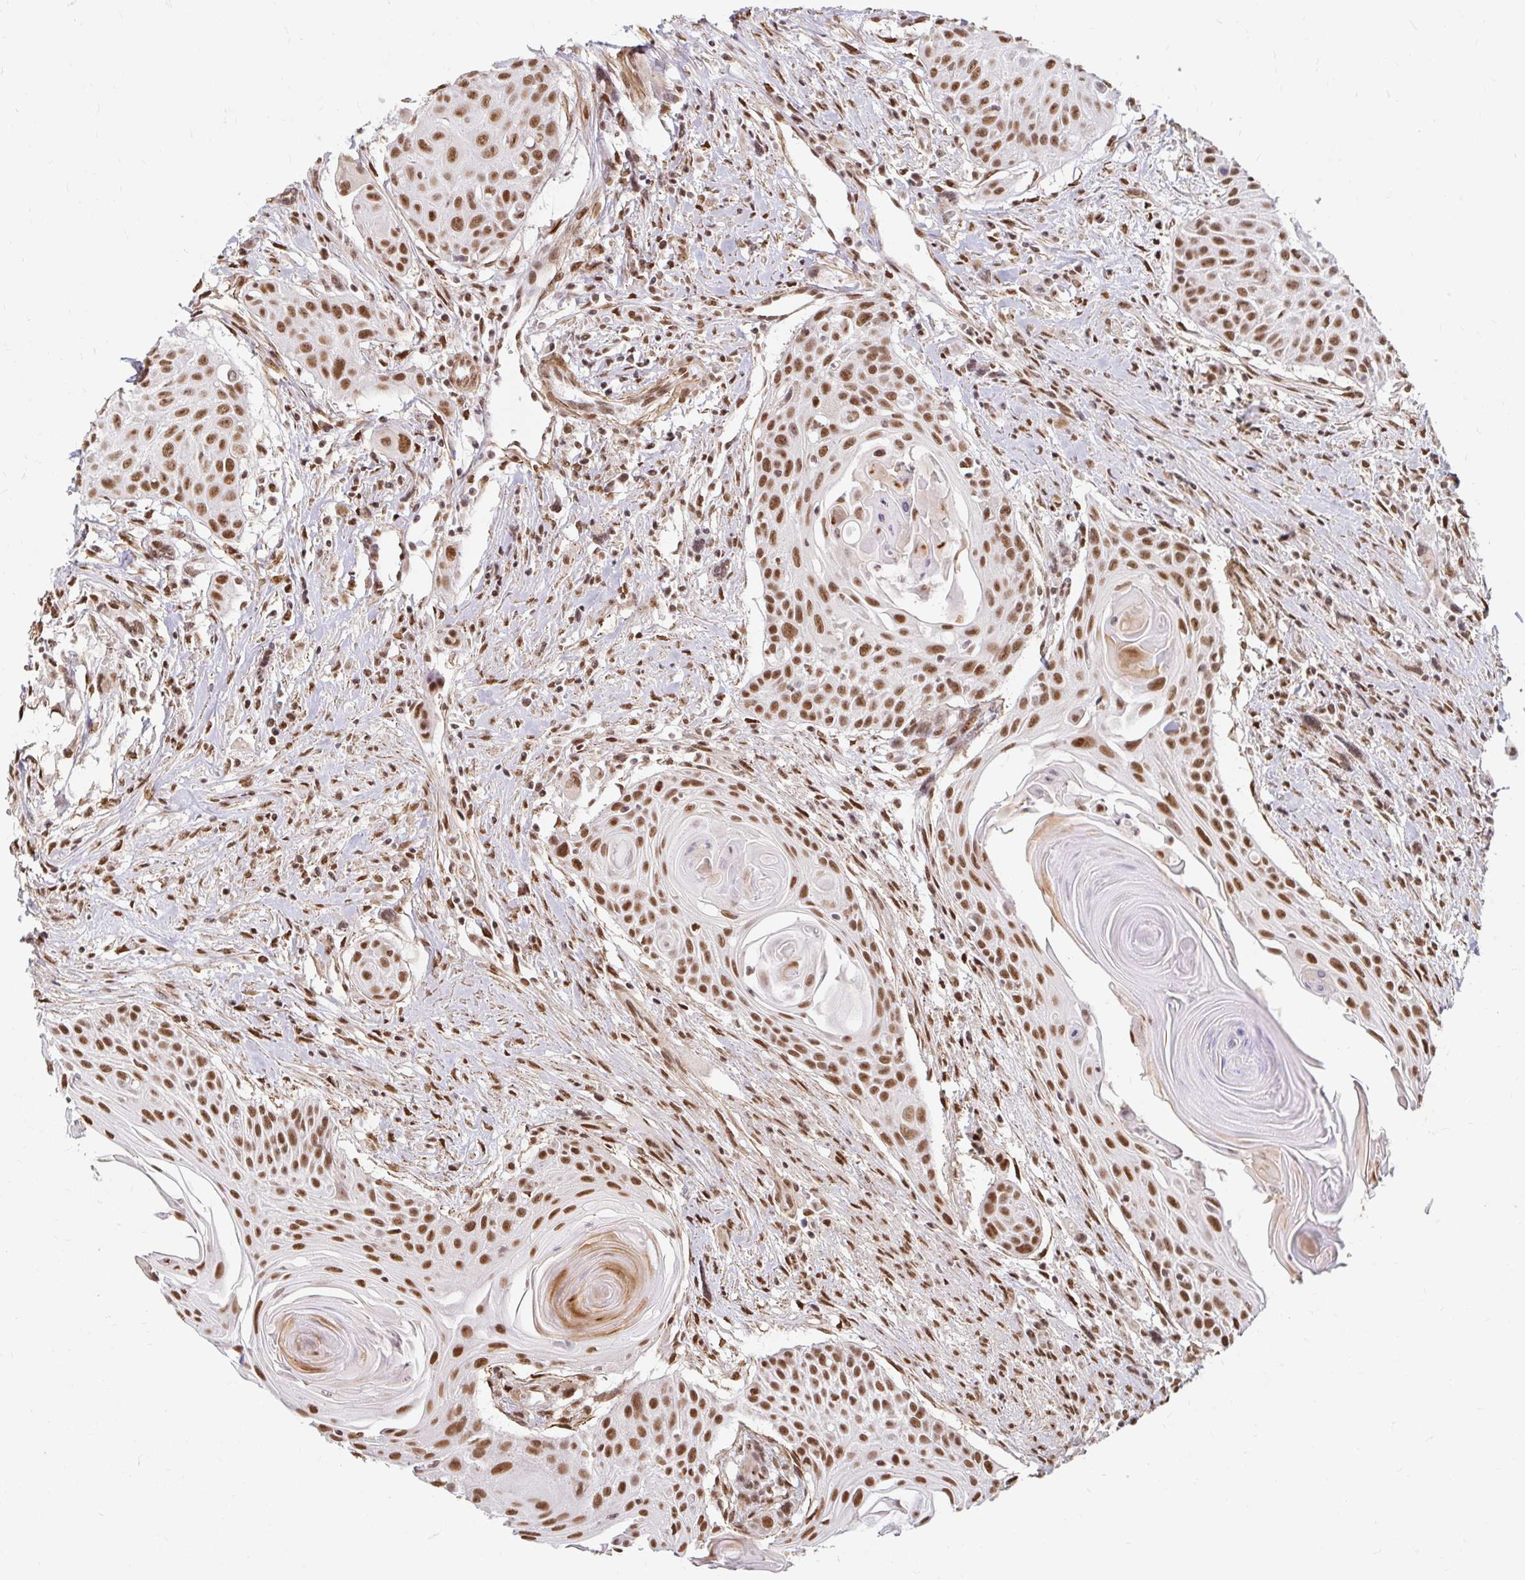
{"staining": {"intensity": "moderate", "quantity": ">75%", "location": "nuclear"}, "tissue": "head and neck cancer", "cell_type": "Tumor cells", "image_type": "cancer", "snomed": [{"axis": "morphology", "description": "Squamous cell carcinoma, NOS"}, {"axis": "topography", "description": "Lymph node"}, {"axis": "topography", "description": "Salivary gland"}, {"axis": "topography", "description": "Head-Neck"}], "caption": "Head and neck squamous cell carcinoma stained with a brown dye reveals moderate nuclear positive staining in about >75% of tumor cells.", "gene": "HNRNPU", "patient": {"sex": "female", "age": 74}}